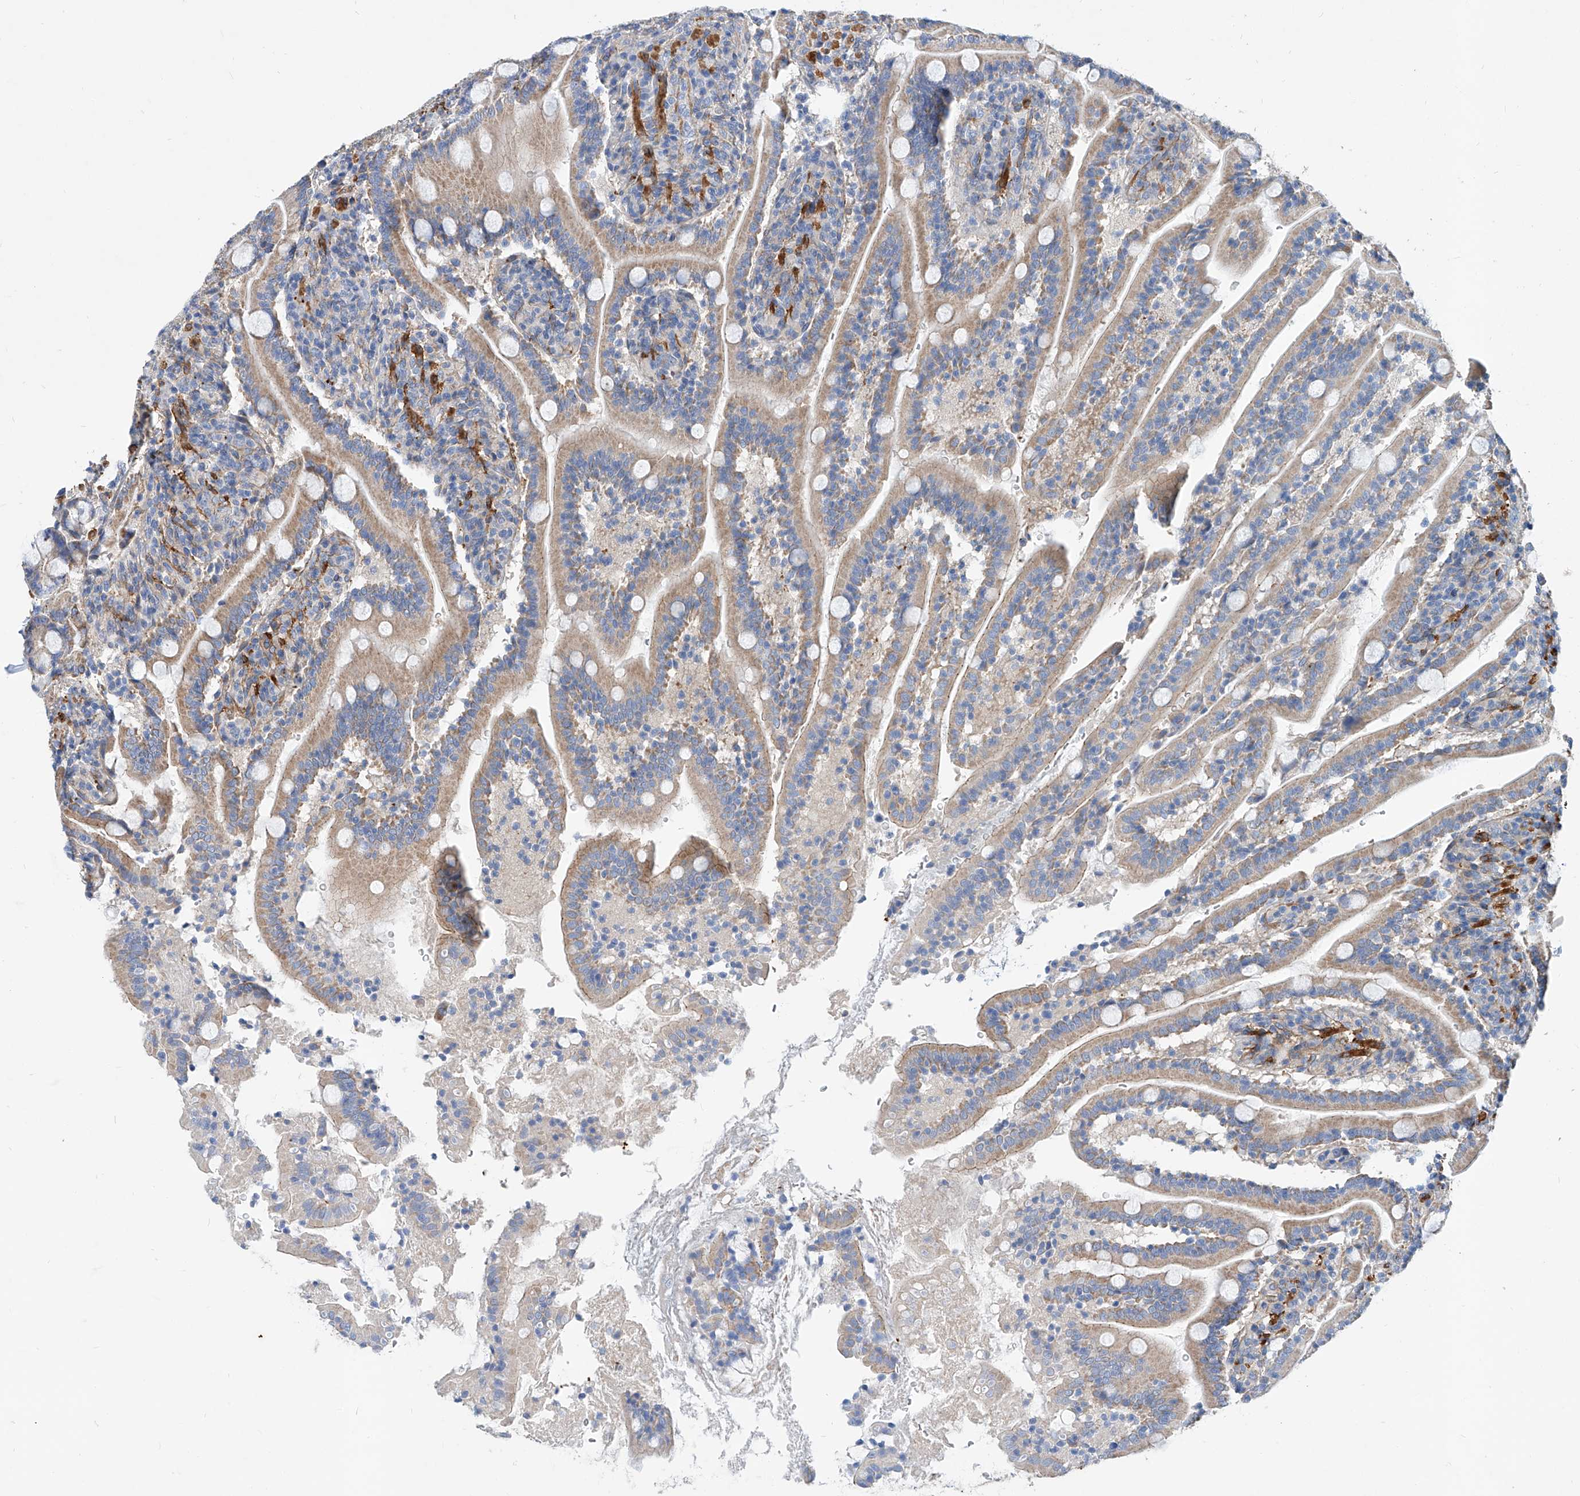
{"staining": {"intensity": "moderate", "quantity": ">75%", "location": "cytoplasmic/membranous"}, "tissue": "duodenum", "cell_type": "Glandular cells", "image_type": "normal", "snomed": [{"axis": "morphology", "description": "Normal tissue, NOS"}, {"axis": "topography", "description": "Duodenum"}], "caption": "Moderate cytoplasmic/membranous positivity for a protein is seen in approximately >75% of glandular cells of normal duodenum using immunohistochemistry (IHC).", "gene": "TAS2R60", "patient": {"sex": "male", "age": 35}}